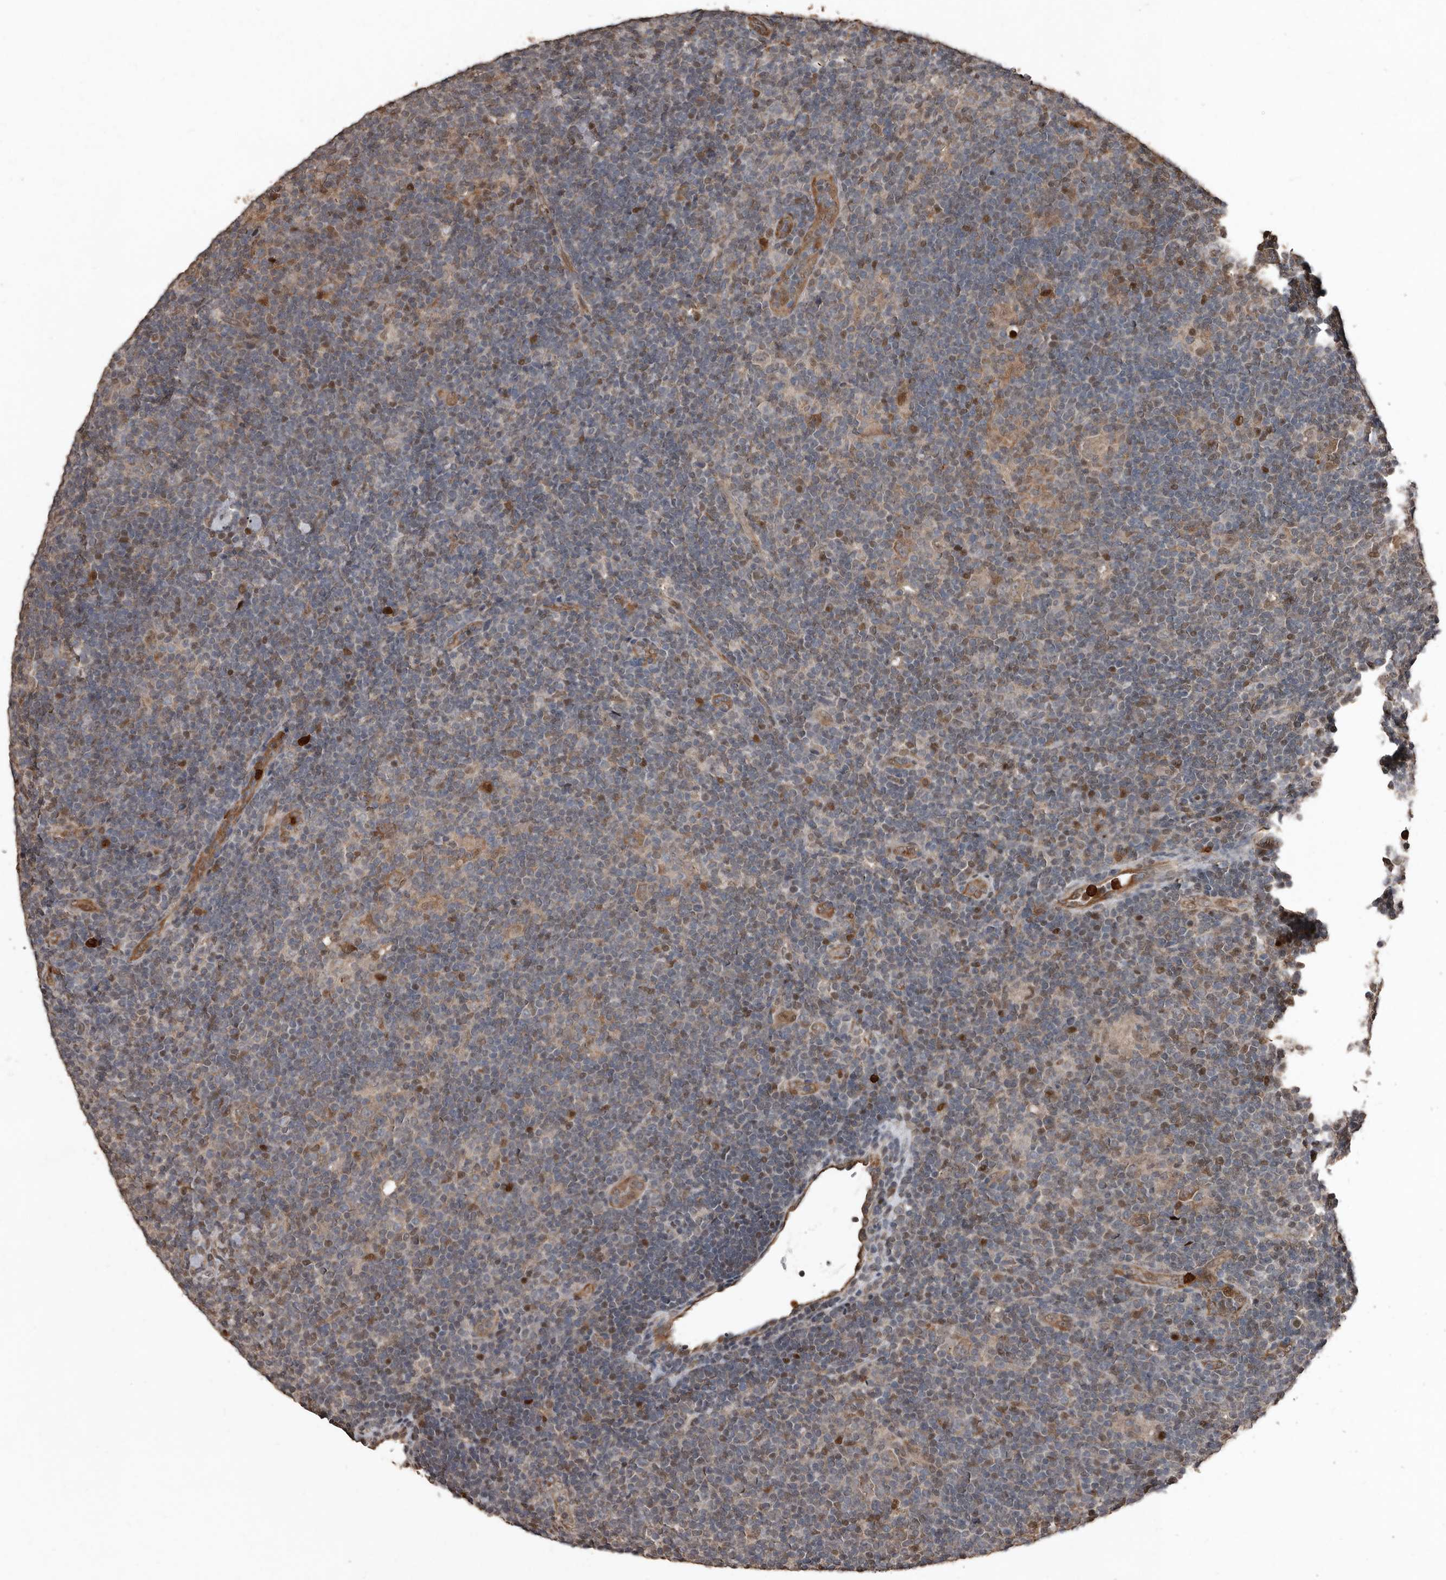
{"staining": {"intensity": "weak", "quantity": "25%-75%", "location": "cytoplasmic/membranous"}, "tissue": "lymphoma", "cell_type": "Tumor cells", "image_type": "cancer", "snomed": [{"axis": "morphology", "description": "Hodgkin's disease, NOS"}, {"axis": "topography", "description": "Lymph node"}], "caption": "Immunohistochemical staining of lymphoma reveals weak cytoplasmic/membranous protein staining in approximately 25%-75% of tumor cells. Immunohistochemistry (ihc) stains the protein of interest in brown and the nuclei are stained blue.", "gene": "FSBP", "patient": {"sex": "female", "age": 57}}